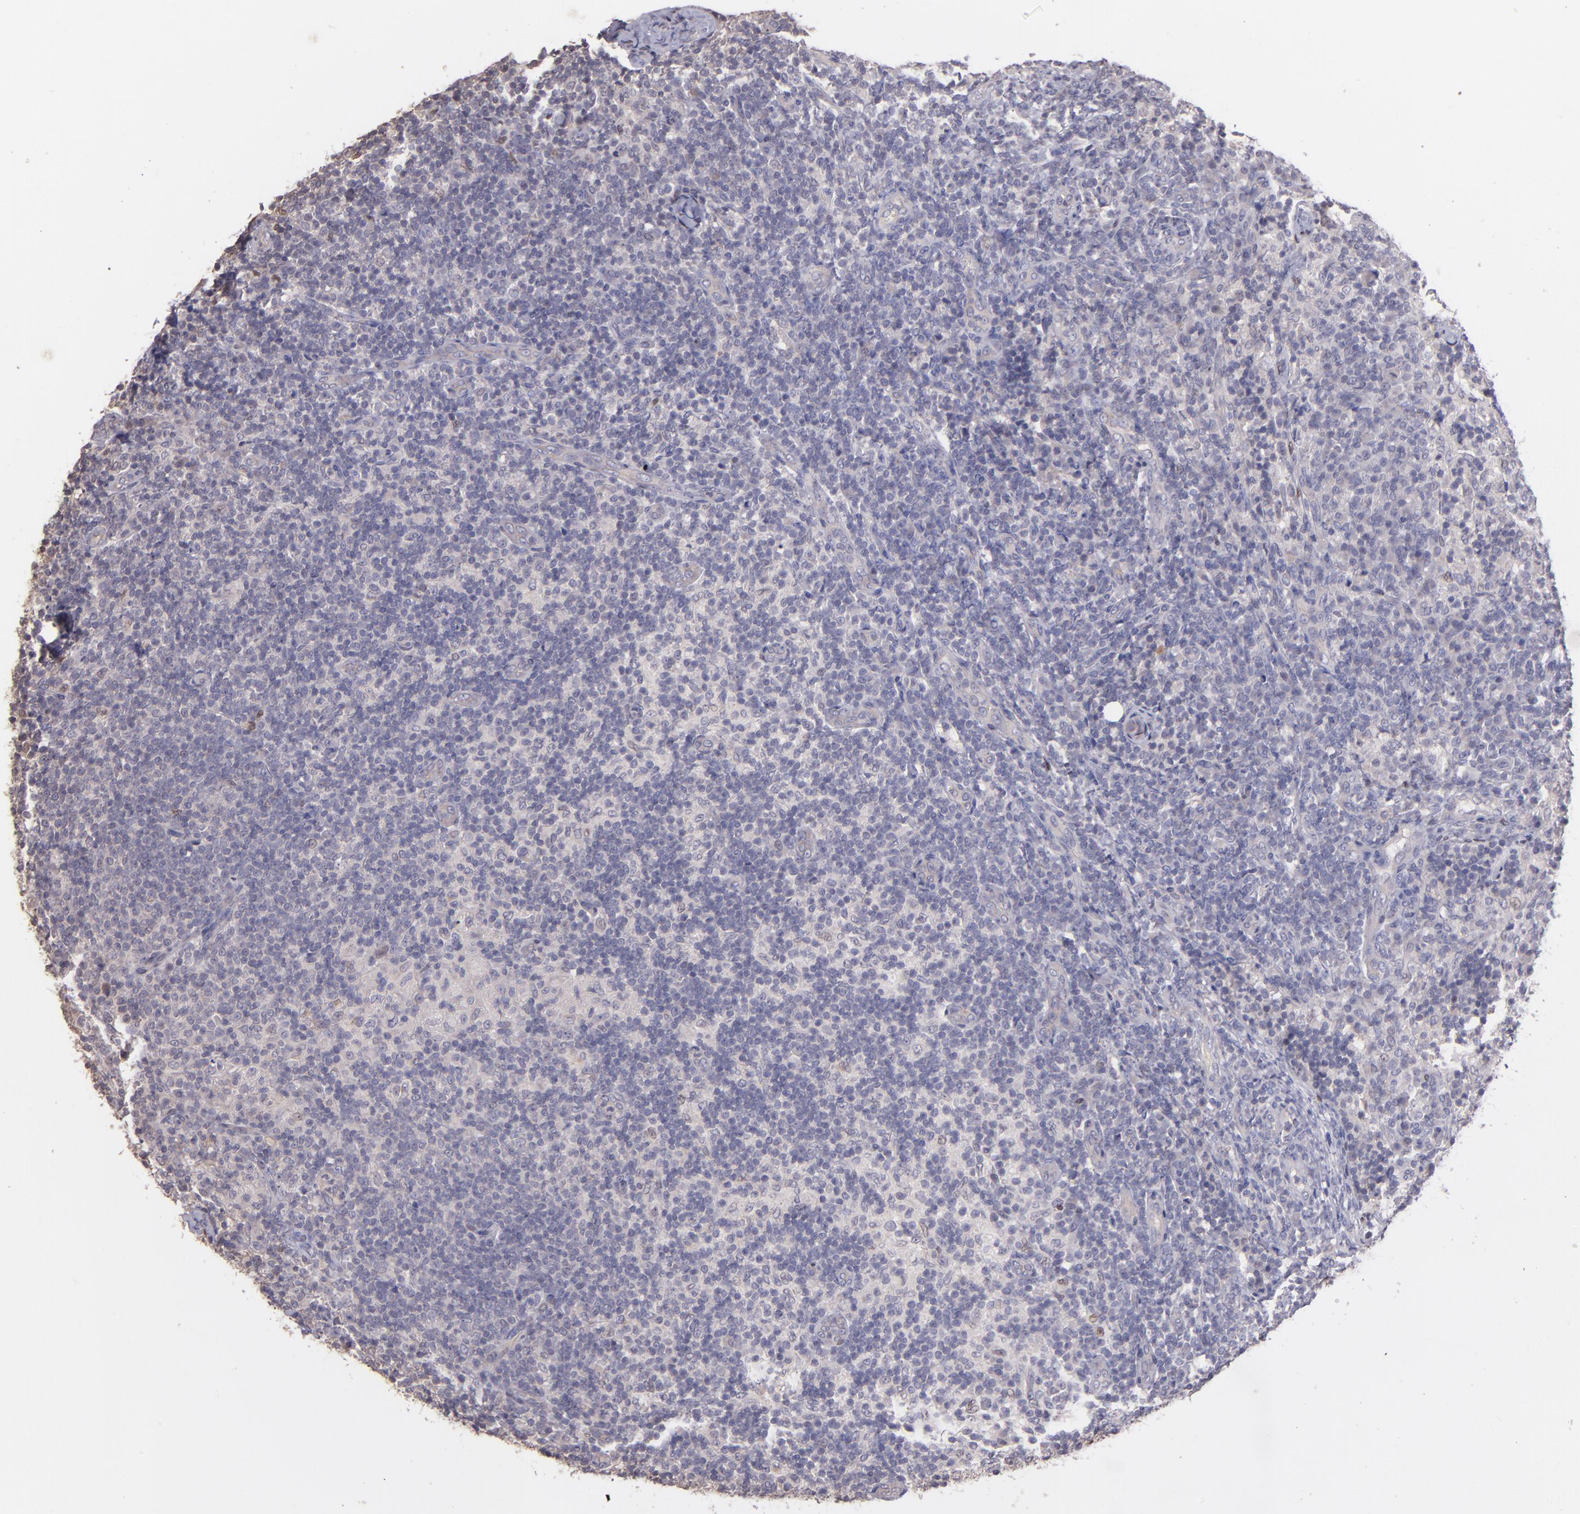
{"staining": {"intensity": "weak", "quantity": "<25%", "location": "cytoplasmic/membranous"}, "tissue": "lymph node", "cell_type": "Germinal center cells", "image_type": "normal", "snomed": [{"axis": "morphology", "description": "Normal tissue, NOS"}, {"axis": "morphology", "description": "Inflammation, NOS"}, {"axis": "topography", "description": "Lymph node"}], "caption": "This is an IHC photomicrograph of benign human lymph node. There is no expression in germinal center cells.", "gene": "NUP62CL", "patient": {"sex": "male", "age": 46}}